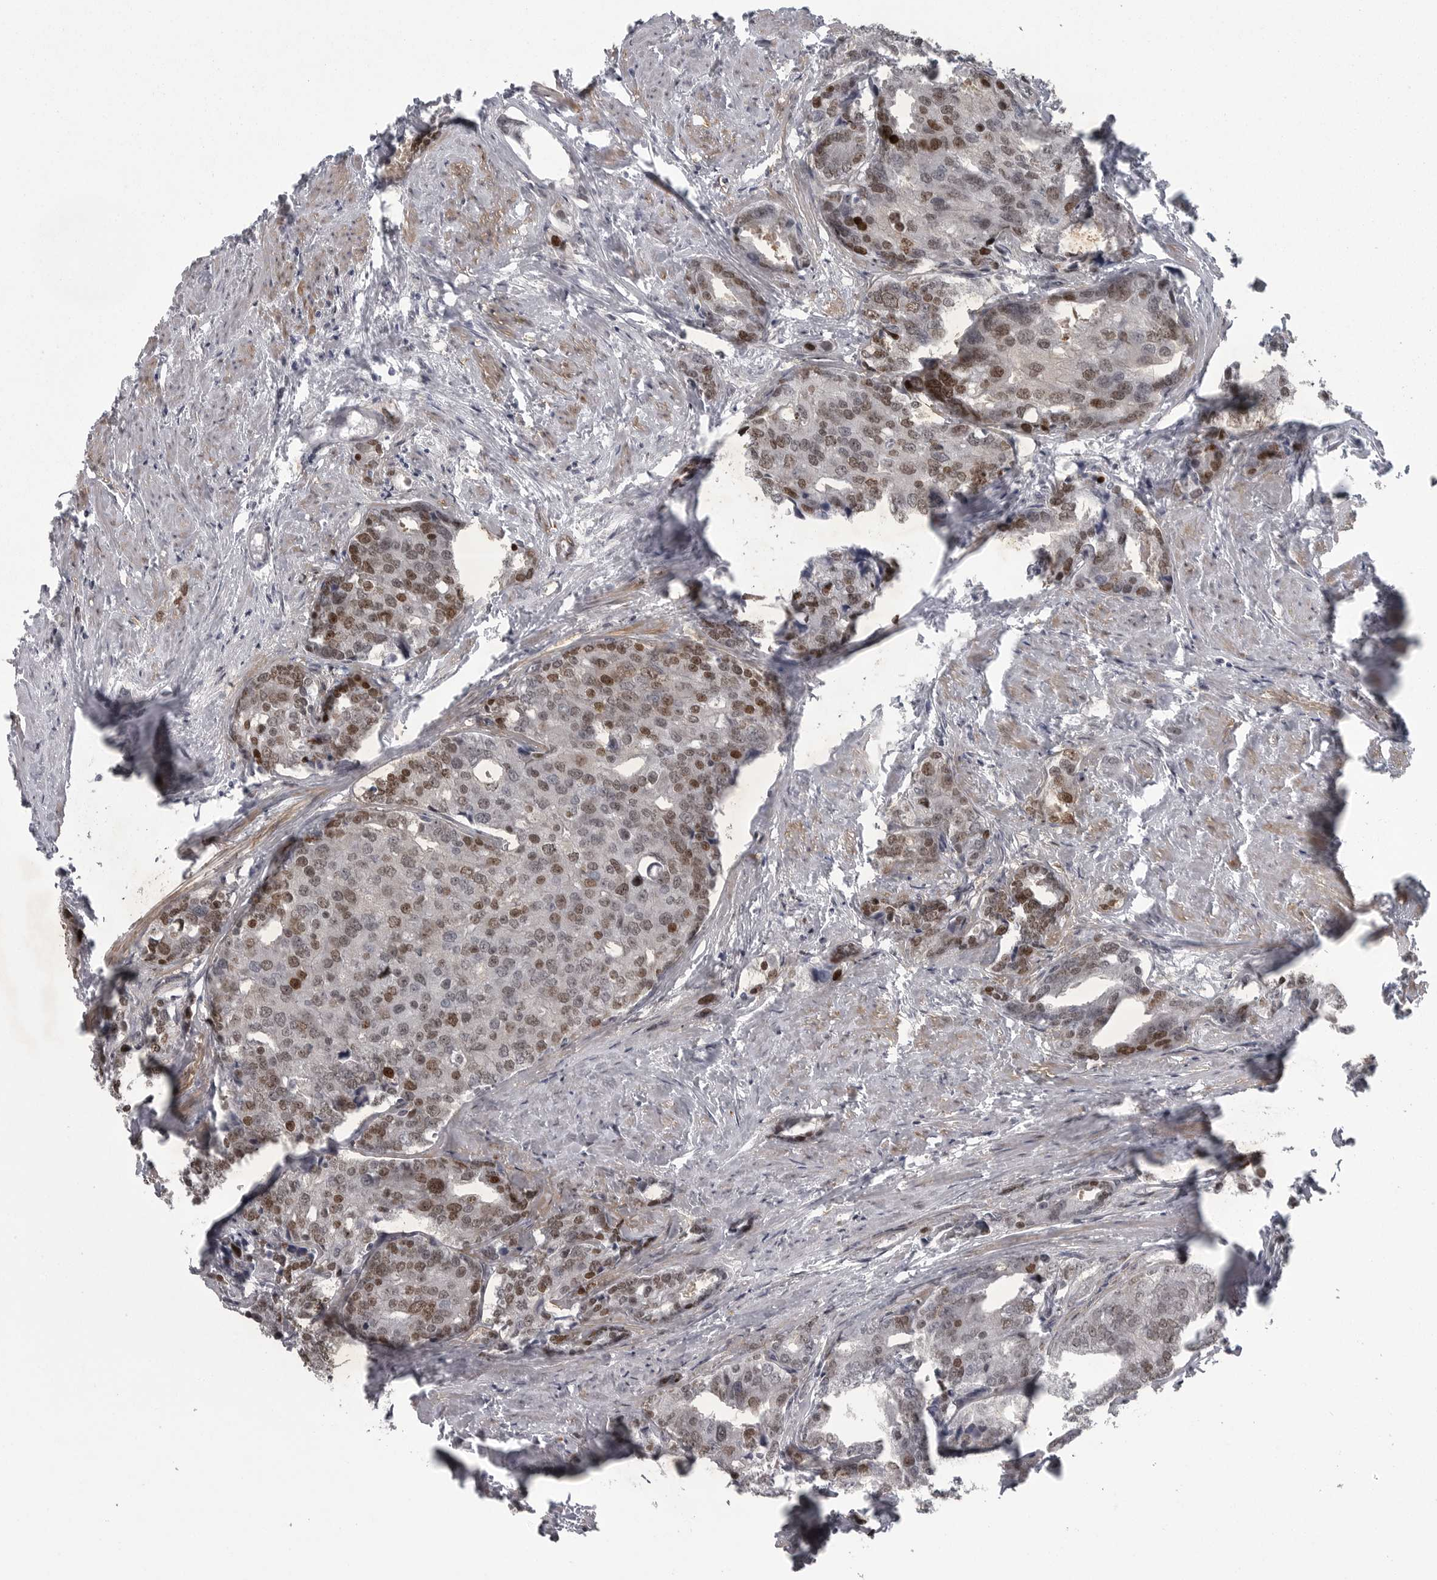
{"staining": {"intensity": "moderate", "quantity": ">75%", "location": "nuclear"}, "tissue": "prostate cancer", "cell_type": "Tumor cells", "image_type": "cancer", "snomed": [{"axis": "morphology", "description": "Adenocarcinoma, High grade"}, {"axis": "topography", "description": "Prostate"}], "caption": "The photomicrograph shows a brown stain indicating the presence of a protein in the nuclear of tumor cells in prostate cancer (adenocarcinoma (high-grade)).", "gene": "HMGN3", "patient": {"sex": "male", "age": 50}}